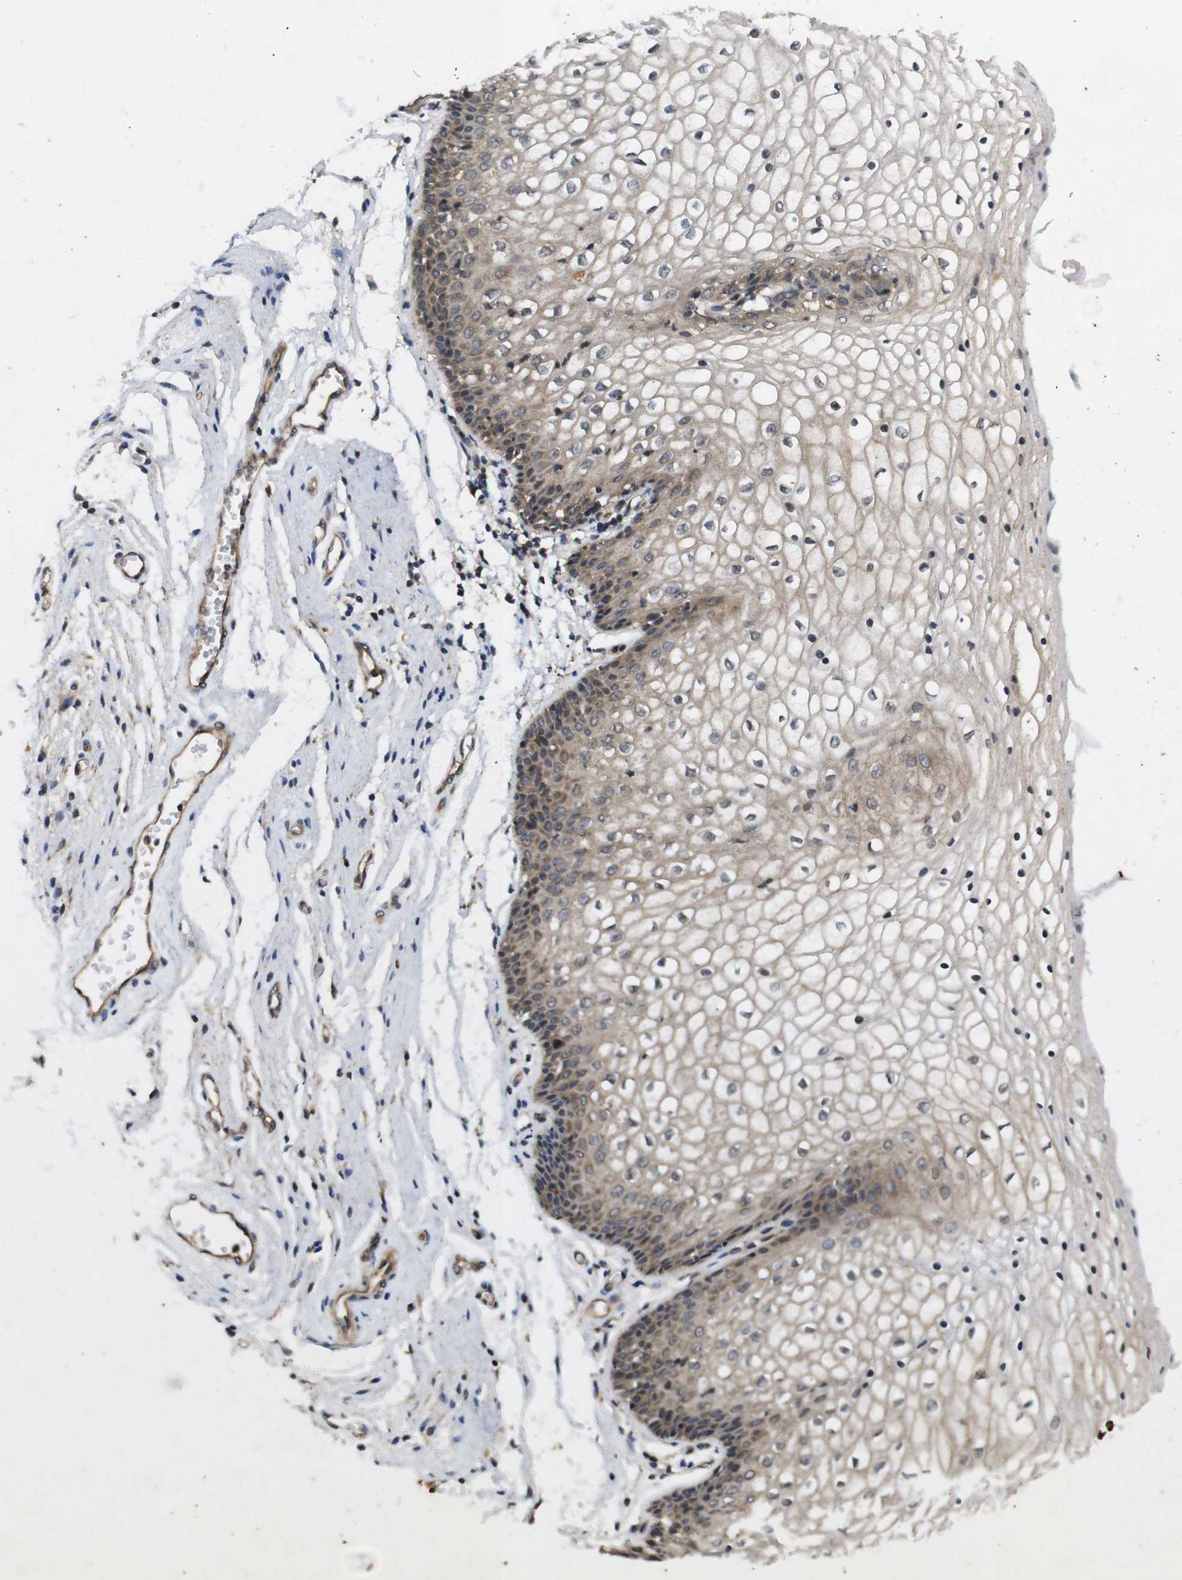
{"staining": {"intensity": "weak", "quantity": ">75%", "location": "cytoplasmic/membranous"}, "tissue": "vagina", "cell_type": "Squamous epithelial cells", "image_type": "normal", "snomed": [{"axis": "morphology", "description": "Normal tissue, NOS"}, {"axis": "topography", "description": "Vagina"}], "caption": "A micrograph showing weak cytoplasmic/membranous staining in about >75% of squamous epithelial cells in benign vagina, as visualized by brown immunohistochemical staining.", "gene": "RIPK1", "patient": {"sex": "female", "age": 34}}